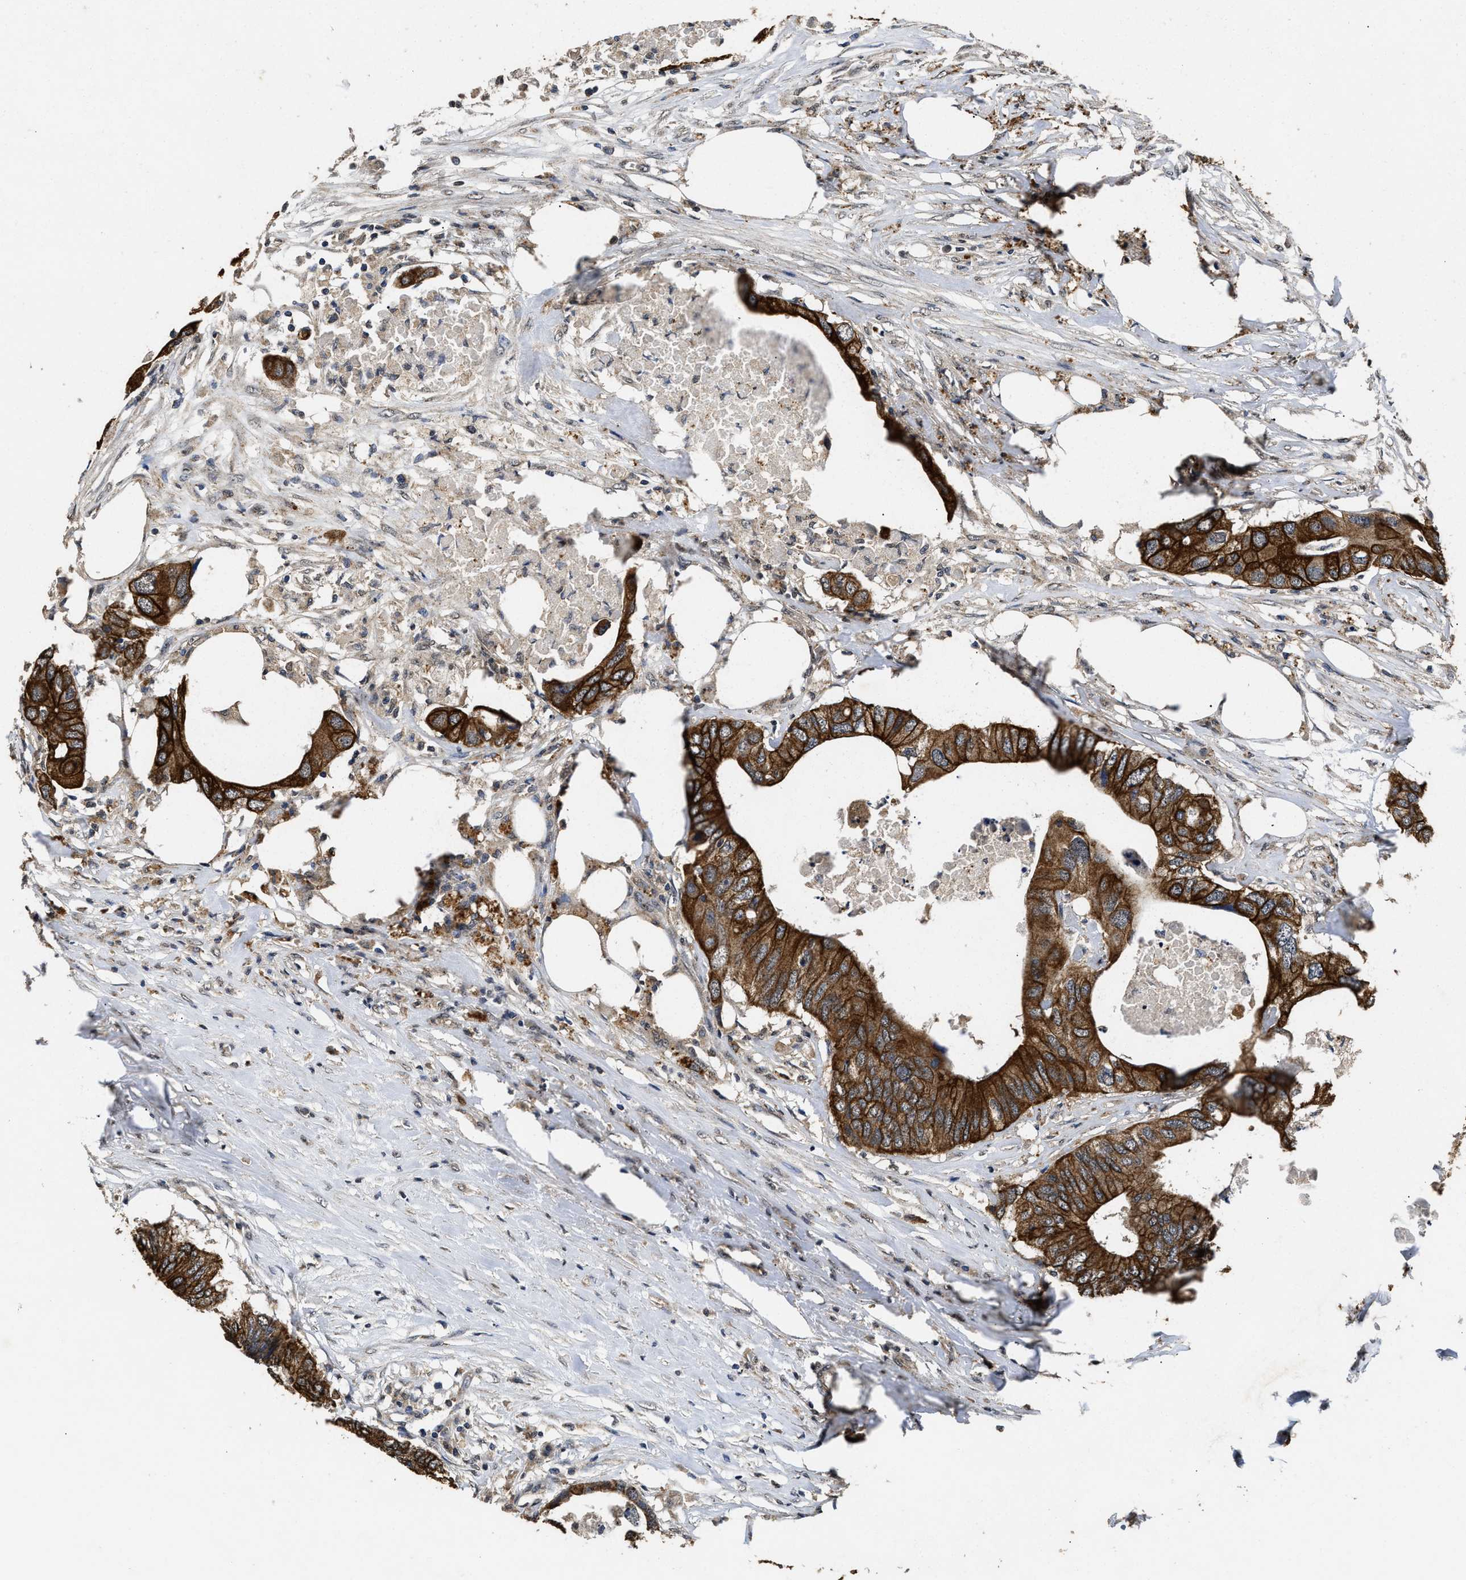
{"staining": {"intensity": "strong", "quantity": ">75%", "location": "cytoplasmic/membranous"}, "tissue": "colorectal cancer", "cell_type": "Tumor cells", "image_type": "cancer", "snomed": [{"axis": "morphology", "description": "Adenocarcinoma, NOS"}, {"axis": "topography", "description": "Colon"}], "caption": "IHC (DAB (3,3'-diaminobenzidine)) staining of colorectal cancer reveals strong cytoplasmic/membranous protein staining in about >75% of tumor cells.", "gene": "CTNNA1", "patient": {"sex": "male", "age": 71}}